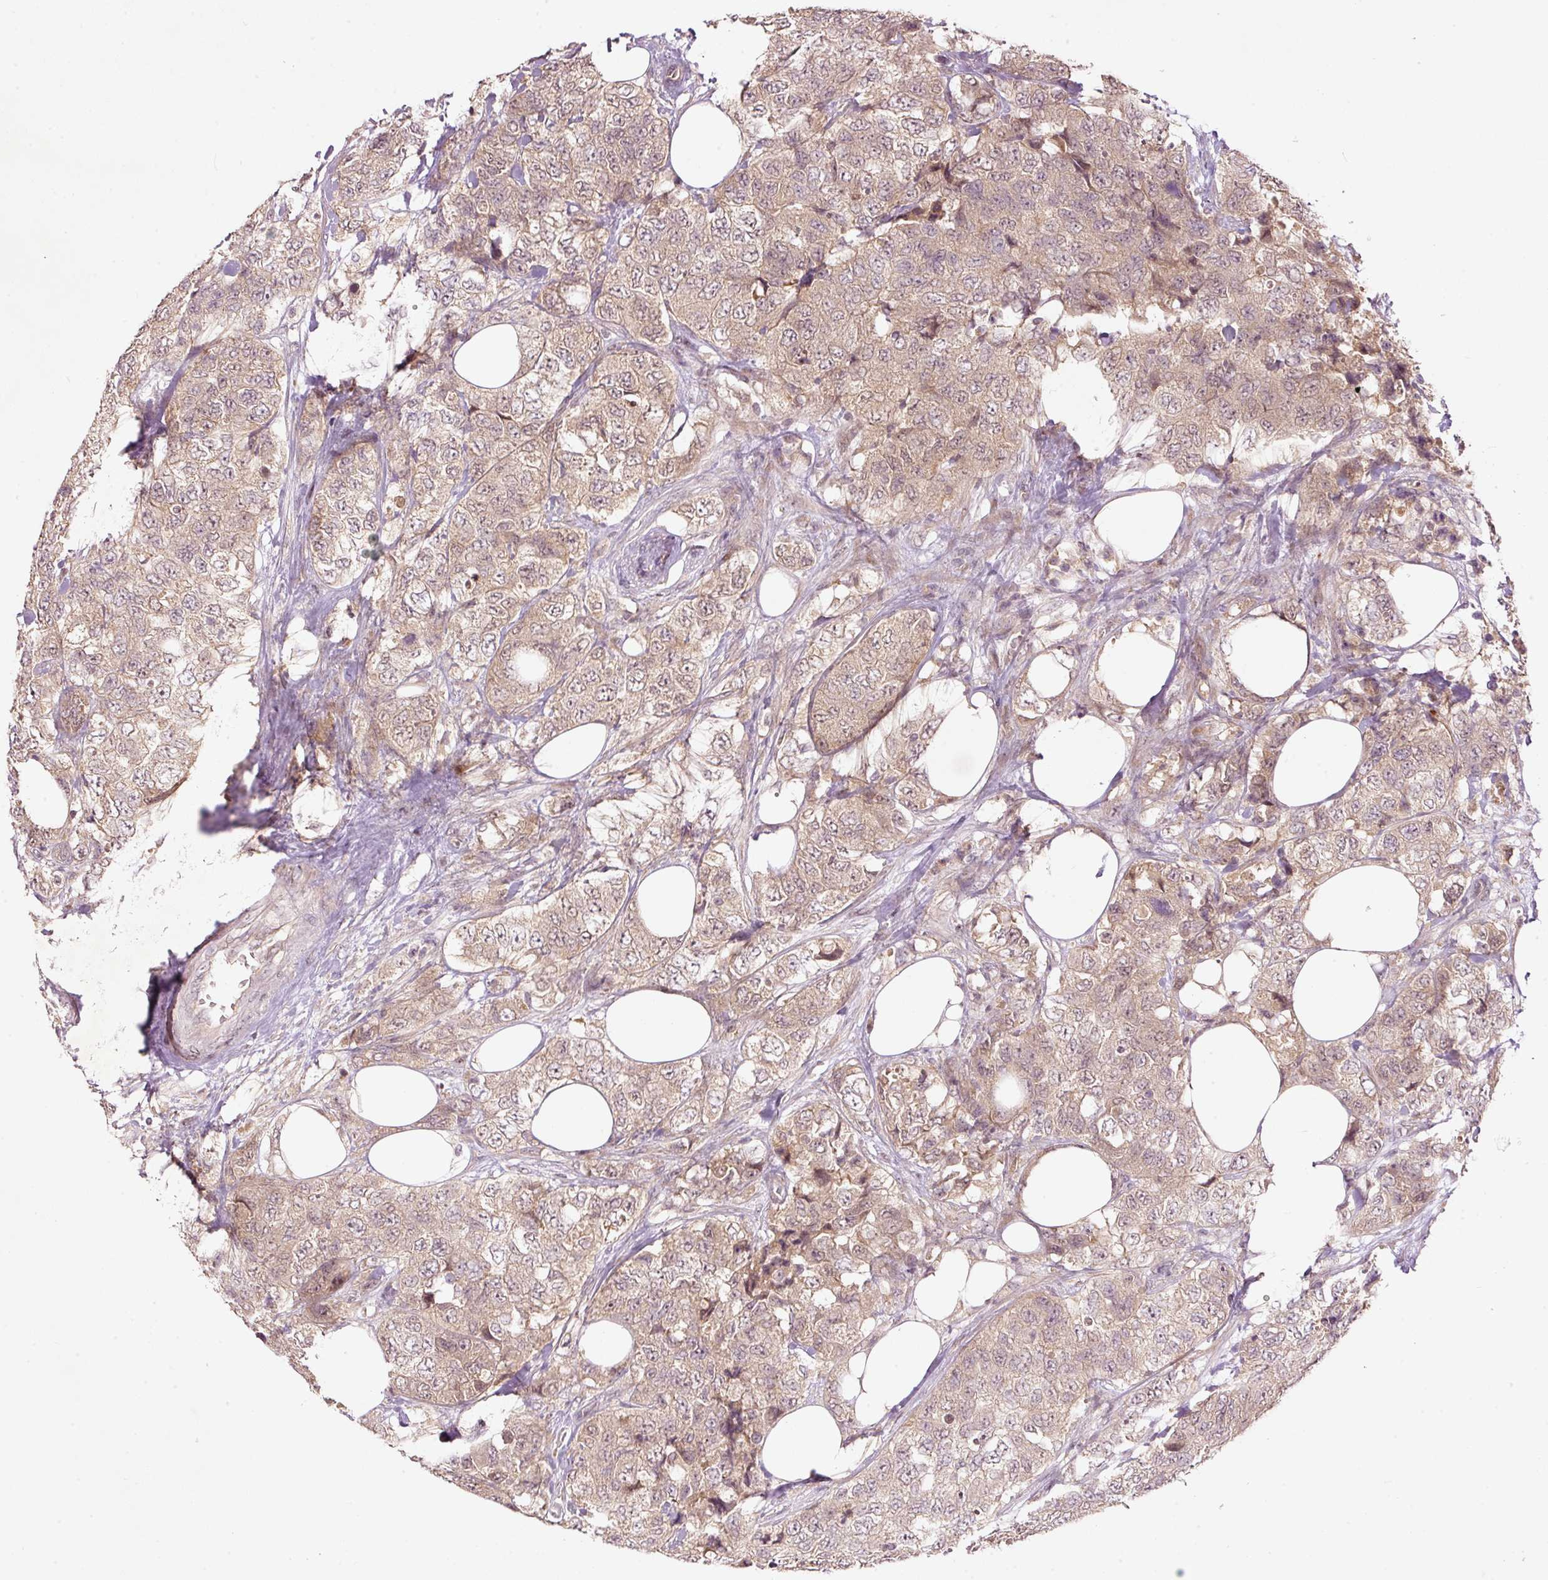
{"staining": {"intensity": "moderate", "quantity": ">75%", "location": "cytoplasmic/membranous,nuclear"}, "tissue": "urothelial cancer", "cell_type": "Tumor cells", "image_type": "cancer", "snomed": [{"axis": "morphology", "description": "Urothelial carcinoma, High grade"}, {"axis": "topography", "description": "Urinary bladder"}], "caption": "IHC image of neoplastic tissue: urothelial cancer stained using immunohistochemistry shows medium levels of moderate protein expression localized specifically in the cytoplasmic/membranous and nuclear of tumor cells, appearing as a cytoplasmic/membranous and nuclear brown color.", "gene": "PCDHB1", "patient": {"sex": "female", "age": 78}}